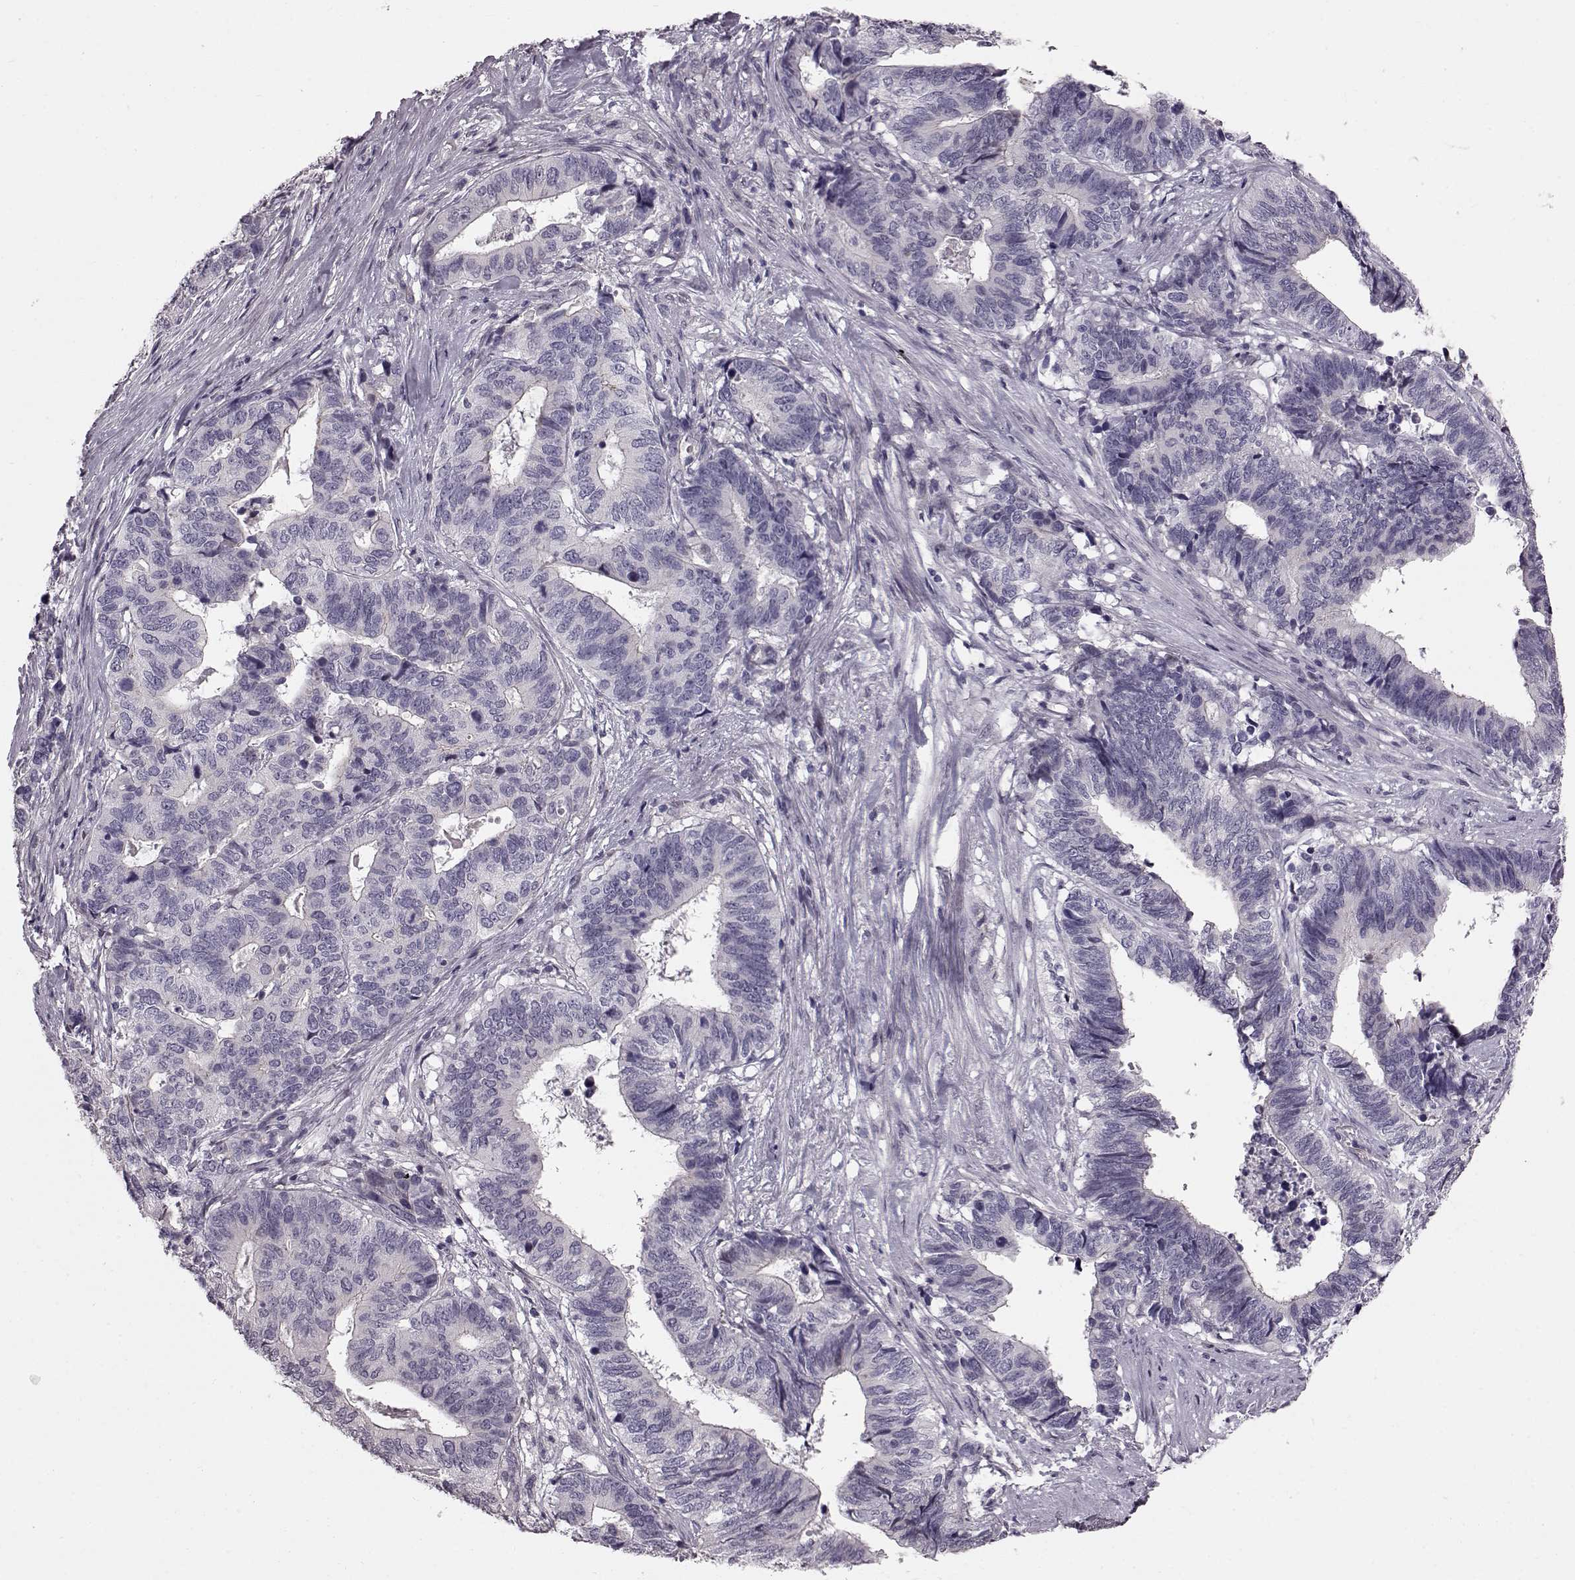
{"staining": {"intensity": "negative", "quantity": "none", "location": "none"}, "tissue": "stomach cancer", "cell_type": "Tumor cells", "image_type": "cancer", "snomed": [{"axis": "morphology", "description": "Adenocarcinoma, NOS"}, {"axis": "topography", "description": "Stomach, upper"}], "caption": "Immunohistochemistry (IHC) micrograph of stomach cancer stained for a protein (brown), which demonstrates no positivity in tumor cells.", "gene": "TCHHL1", "patient": {"sex": "female", "age": 67}}